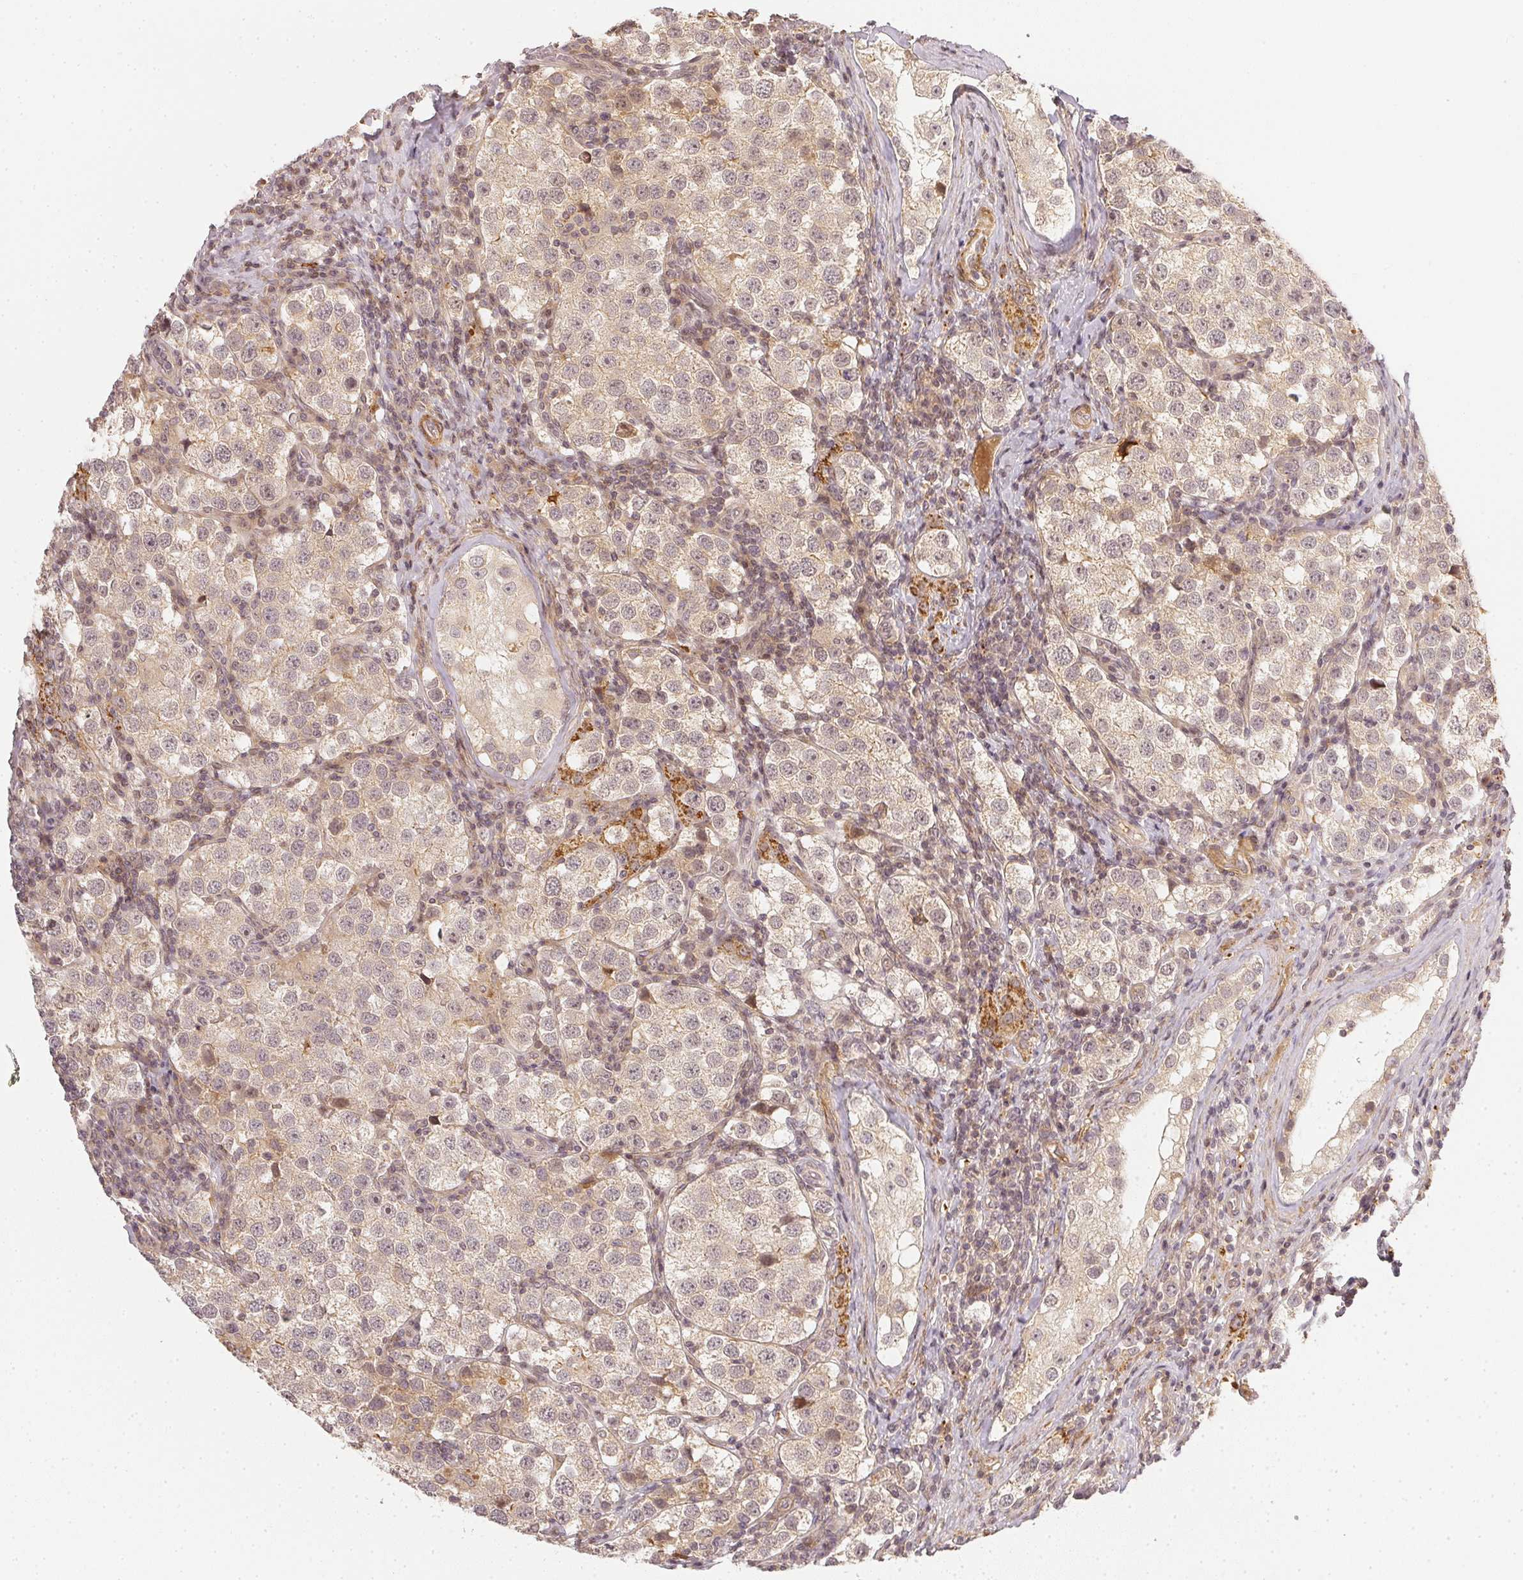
{"staining": {"intensity": "negative", "quantity": "none", "location": "none"}, "tissue": "testis cancer", "cell_type": "Tumor cells", "image_type": "cancer", "snomed": [{"axis": "morphology", "description": "Seminoma, NOS"}, {"axis": "topography", "description": "Testis"}], "caption": "Protein analysis of seminoma (testis) reveals no significant staining in tumor cells.", "gene": "SERPINE1", "patient": {"sex": "male", "age": 37}}